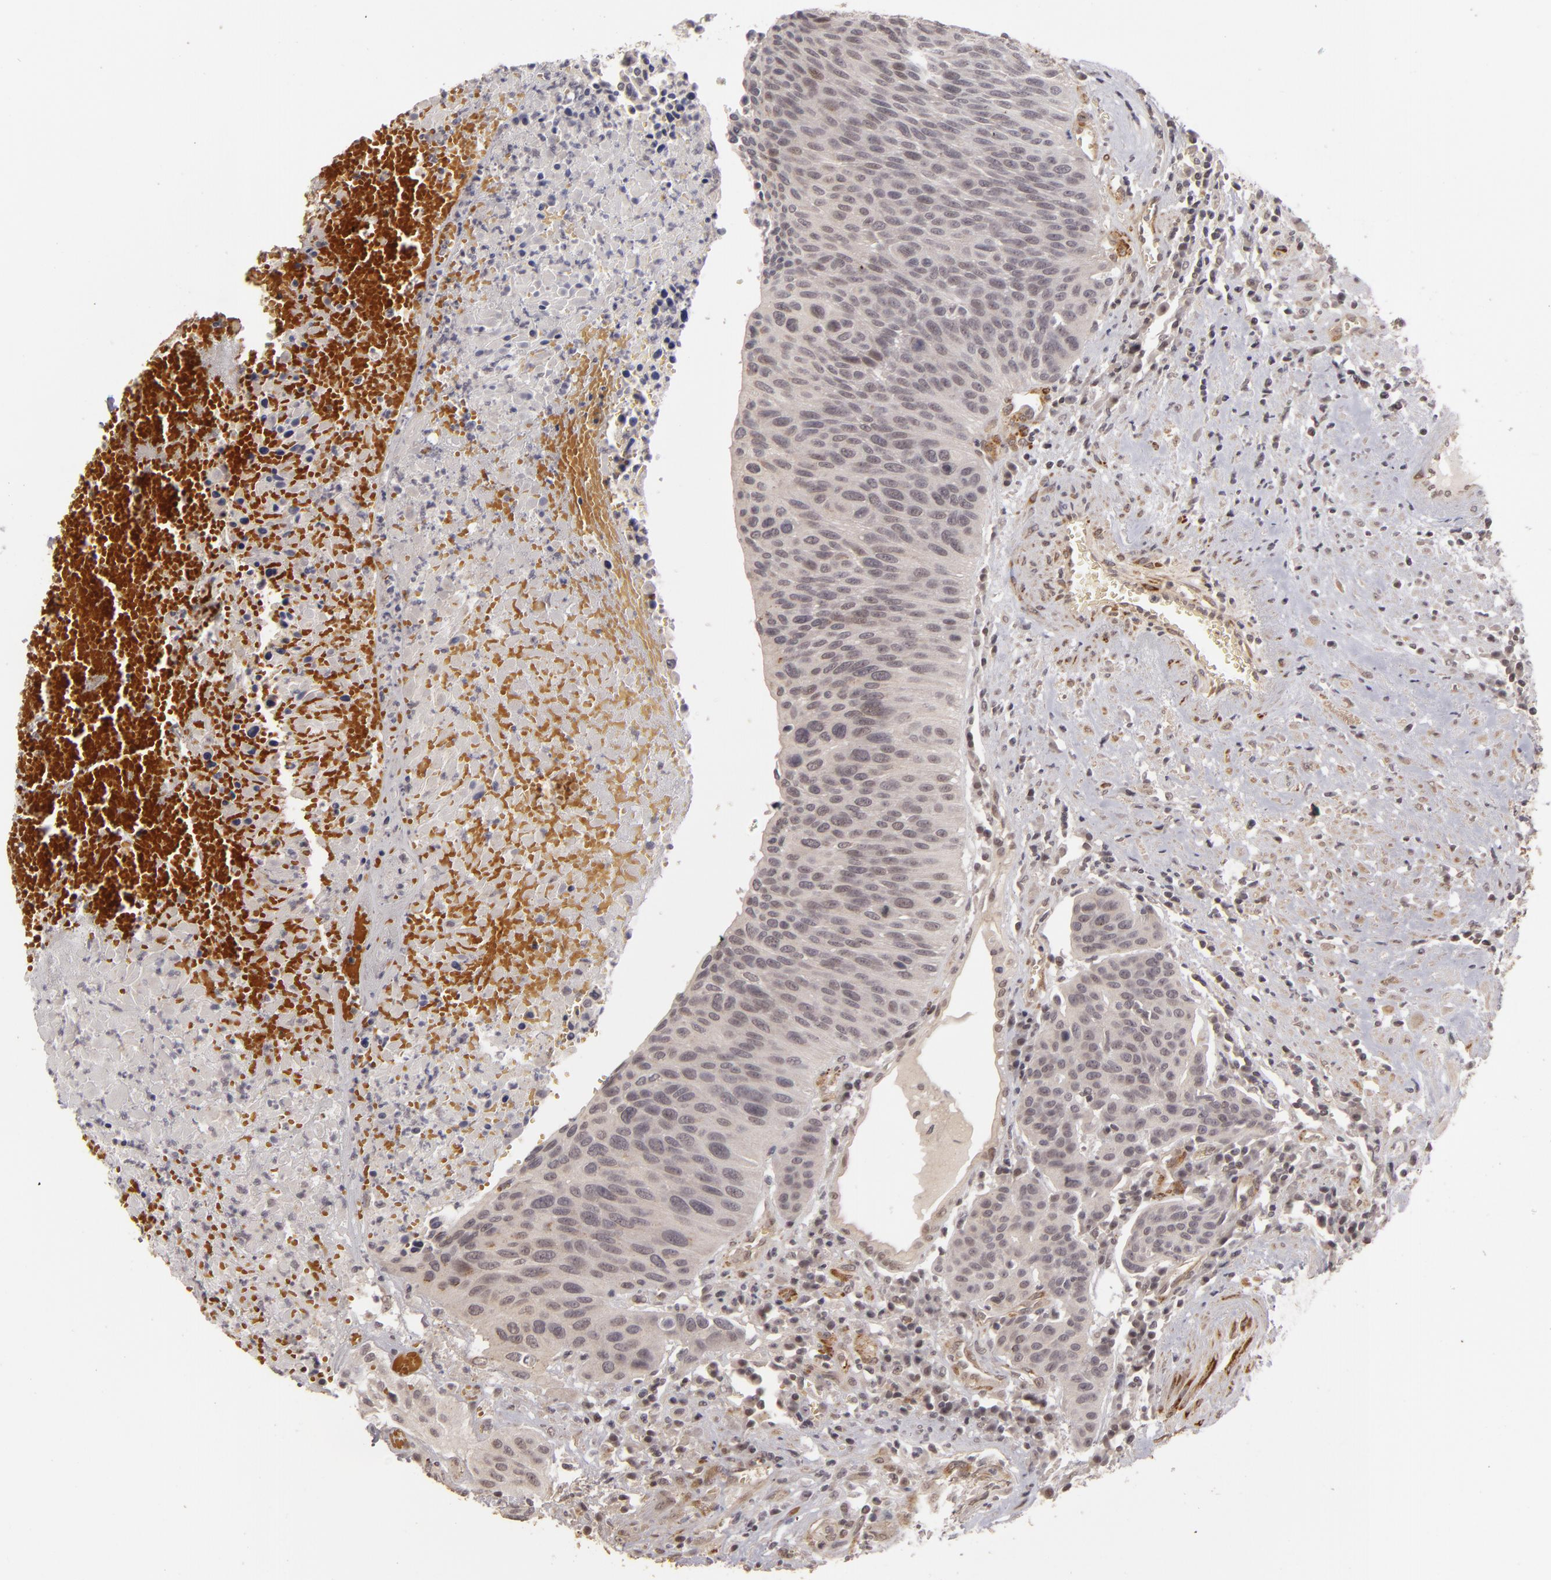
{"staining": {"intensity": "negative", "quantity": "none", "location": "none"}, "tissue": "urothelial cancer", "cell_type": "Tumor cells", "image_type": "cancer", "snomed": [{"axis": "morphology", "description": "Urothelial carcinoma, High grade"}, {"axis": "topography", "description": "Urinary bladder"}], "caption": "Tumor cells show no significant protein staining in high-grade urothelial carcinoma.", "gene": "DFFA", "patient": {"sex": "male", "age": 66}}